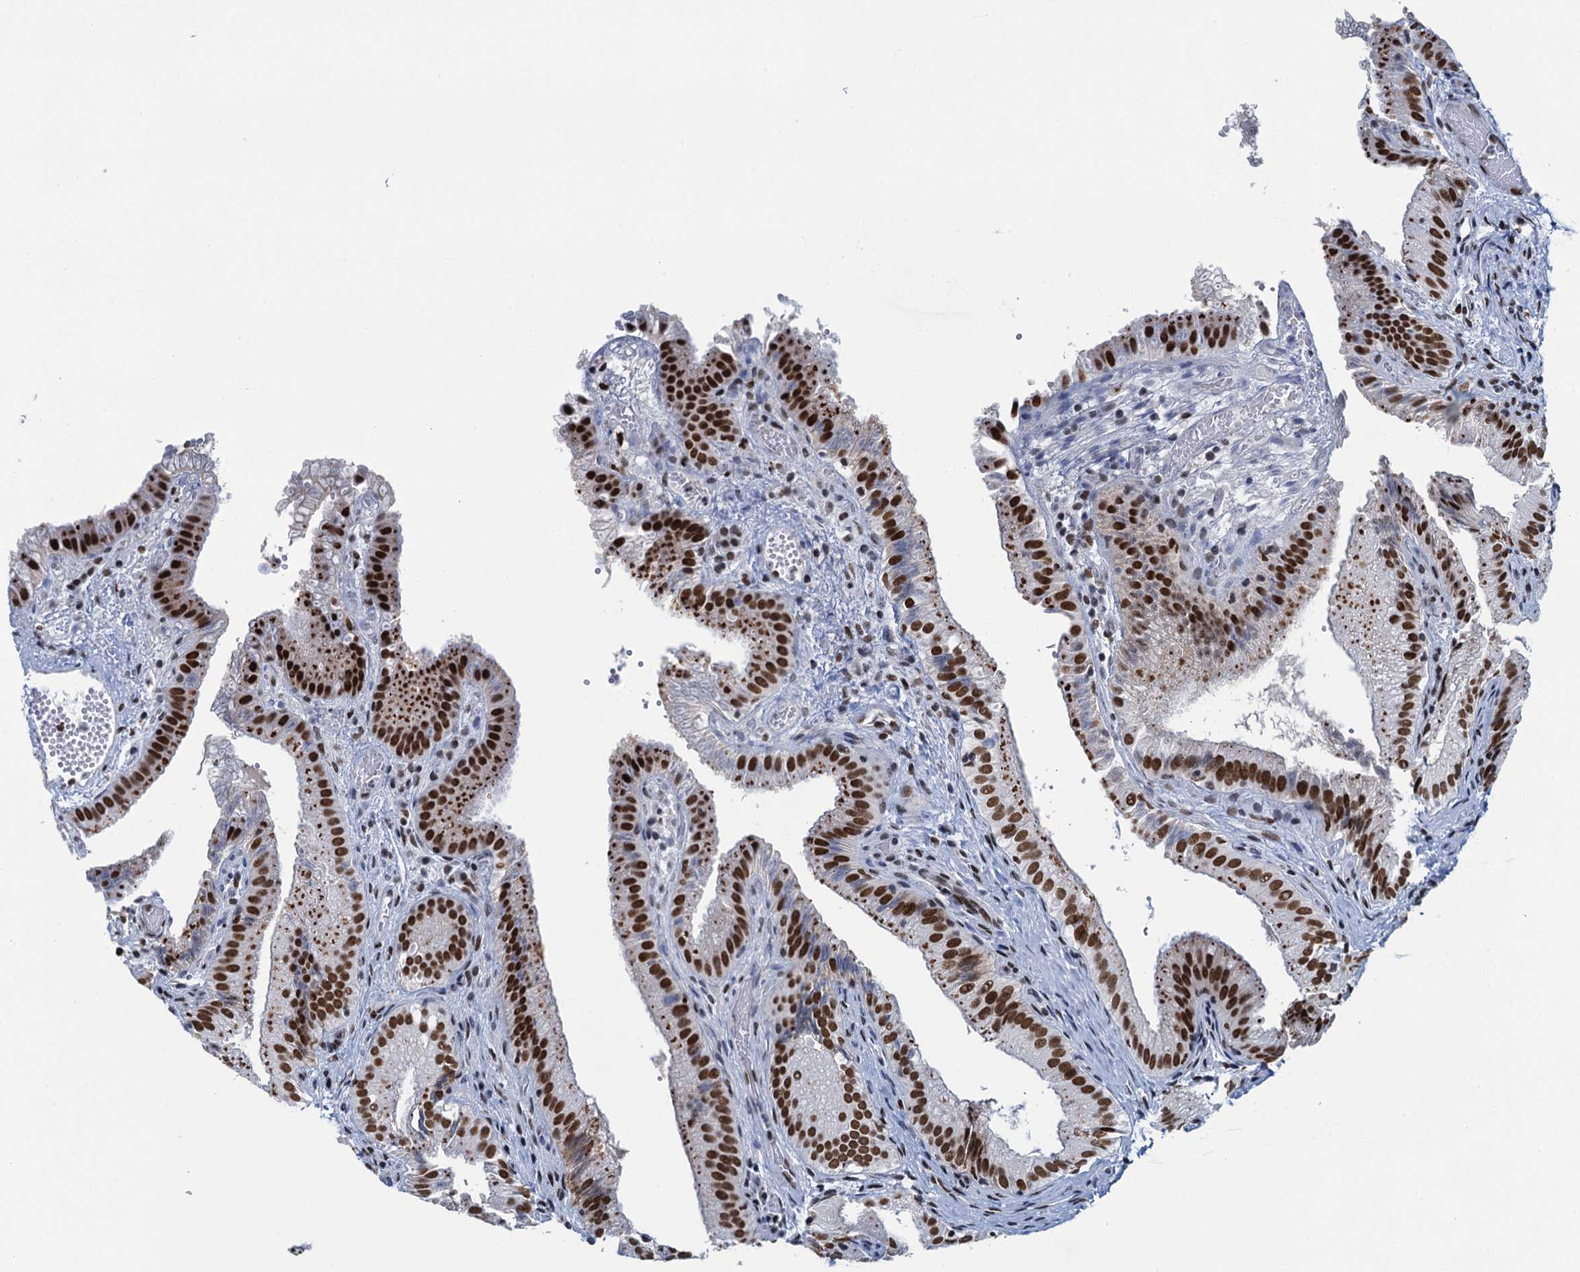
{"staining": {"intensity": "strong", "quantity": ">75%", "location": "nuclear"}, "tissue": "gallbladder", "cell_type": "Glandular cells", "image_type": "normal", "snomed": [{"axis": "morphology", "description": "Normal tissue, NOS"}, {"axis": "topography", "description": "Gallbladder"}], "caption": "The immunohistochemical stain highlights strong nuclear positivity in glandular cells of normal gallbladder. (DAB = brown stain, brightfield microscopy at high magnification).", "gene": "HNRNPUL2", "patient": {"sex": "female", "age": 30}}